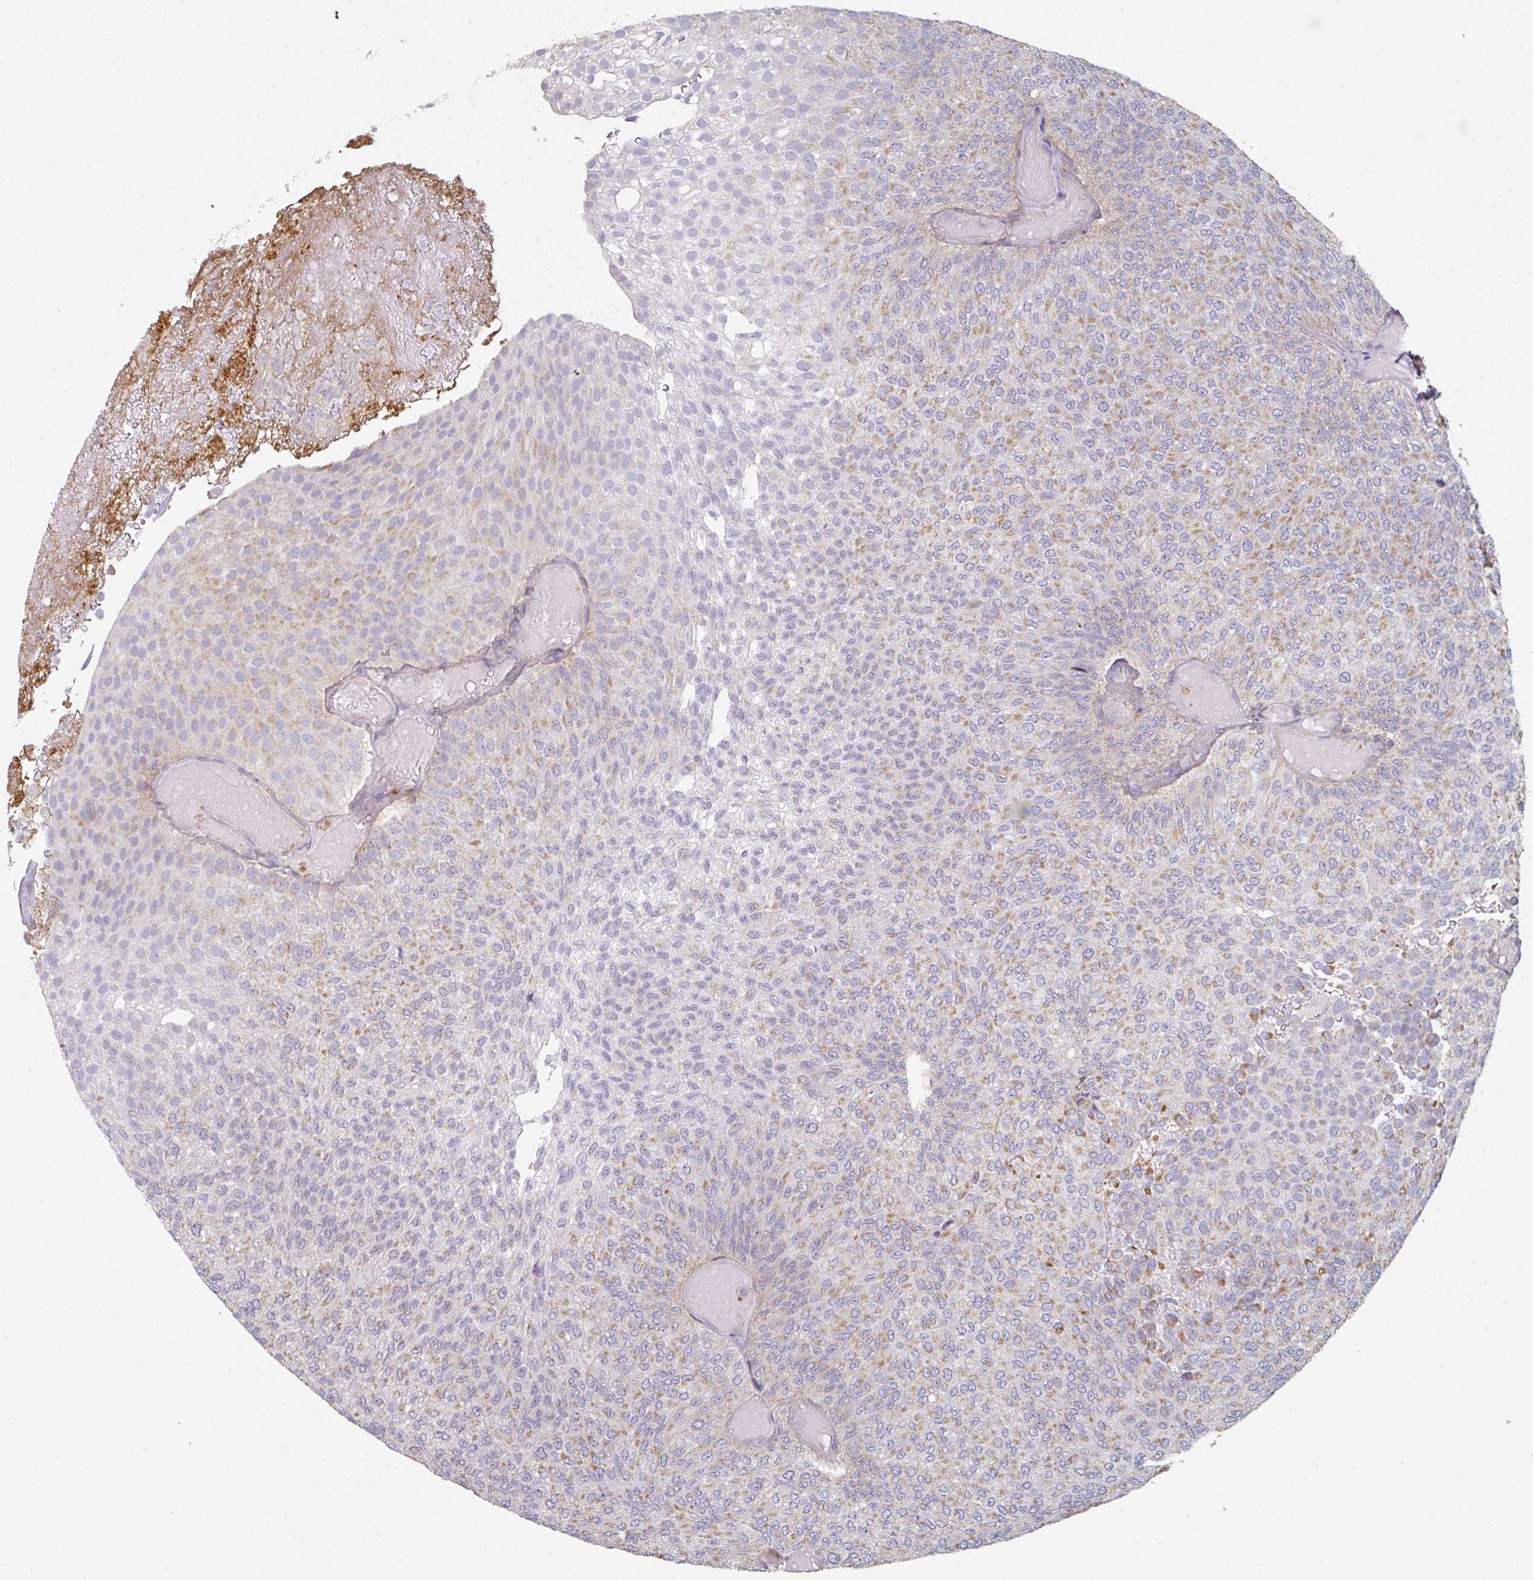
{"staining": {"intensity": "weak", "quantity": "25%-75%", "location": "cytoplasmic/membranous"}, "tissue": "urothelial cancer", "cell_type": "Tumor cells", "image_type": "cancer", "snomed": [{"axis": "morphology", "description": "Urothelial carcinoma, Low grade"}, {"axis": "topography", "description": "Urinary bladder"}], "caption": "DAB (3,3'-diaminobenzidine) immunohistochemical staining of urothelial cancer displays weak cytoplasmic/membranous protein expression in approximately 25%-75% of tumor cells. The staining was performed using DAB, with brown indicating positive protein expression. Nuclei are stained blue with hematoxylin.", "gene": "GSTA4", "patient": {"sex": "male", "age": 78}}